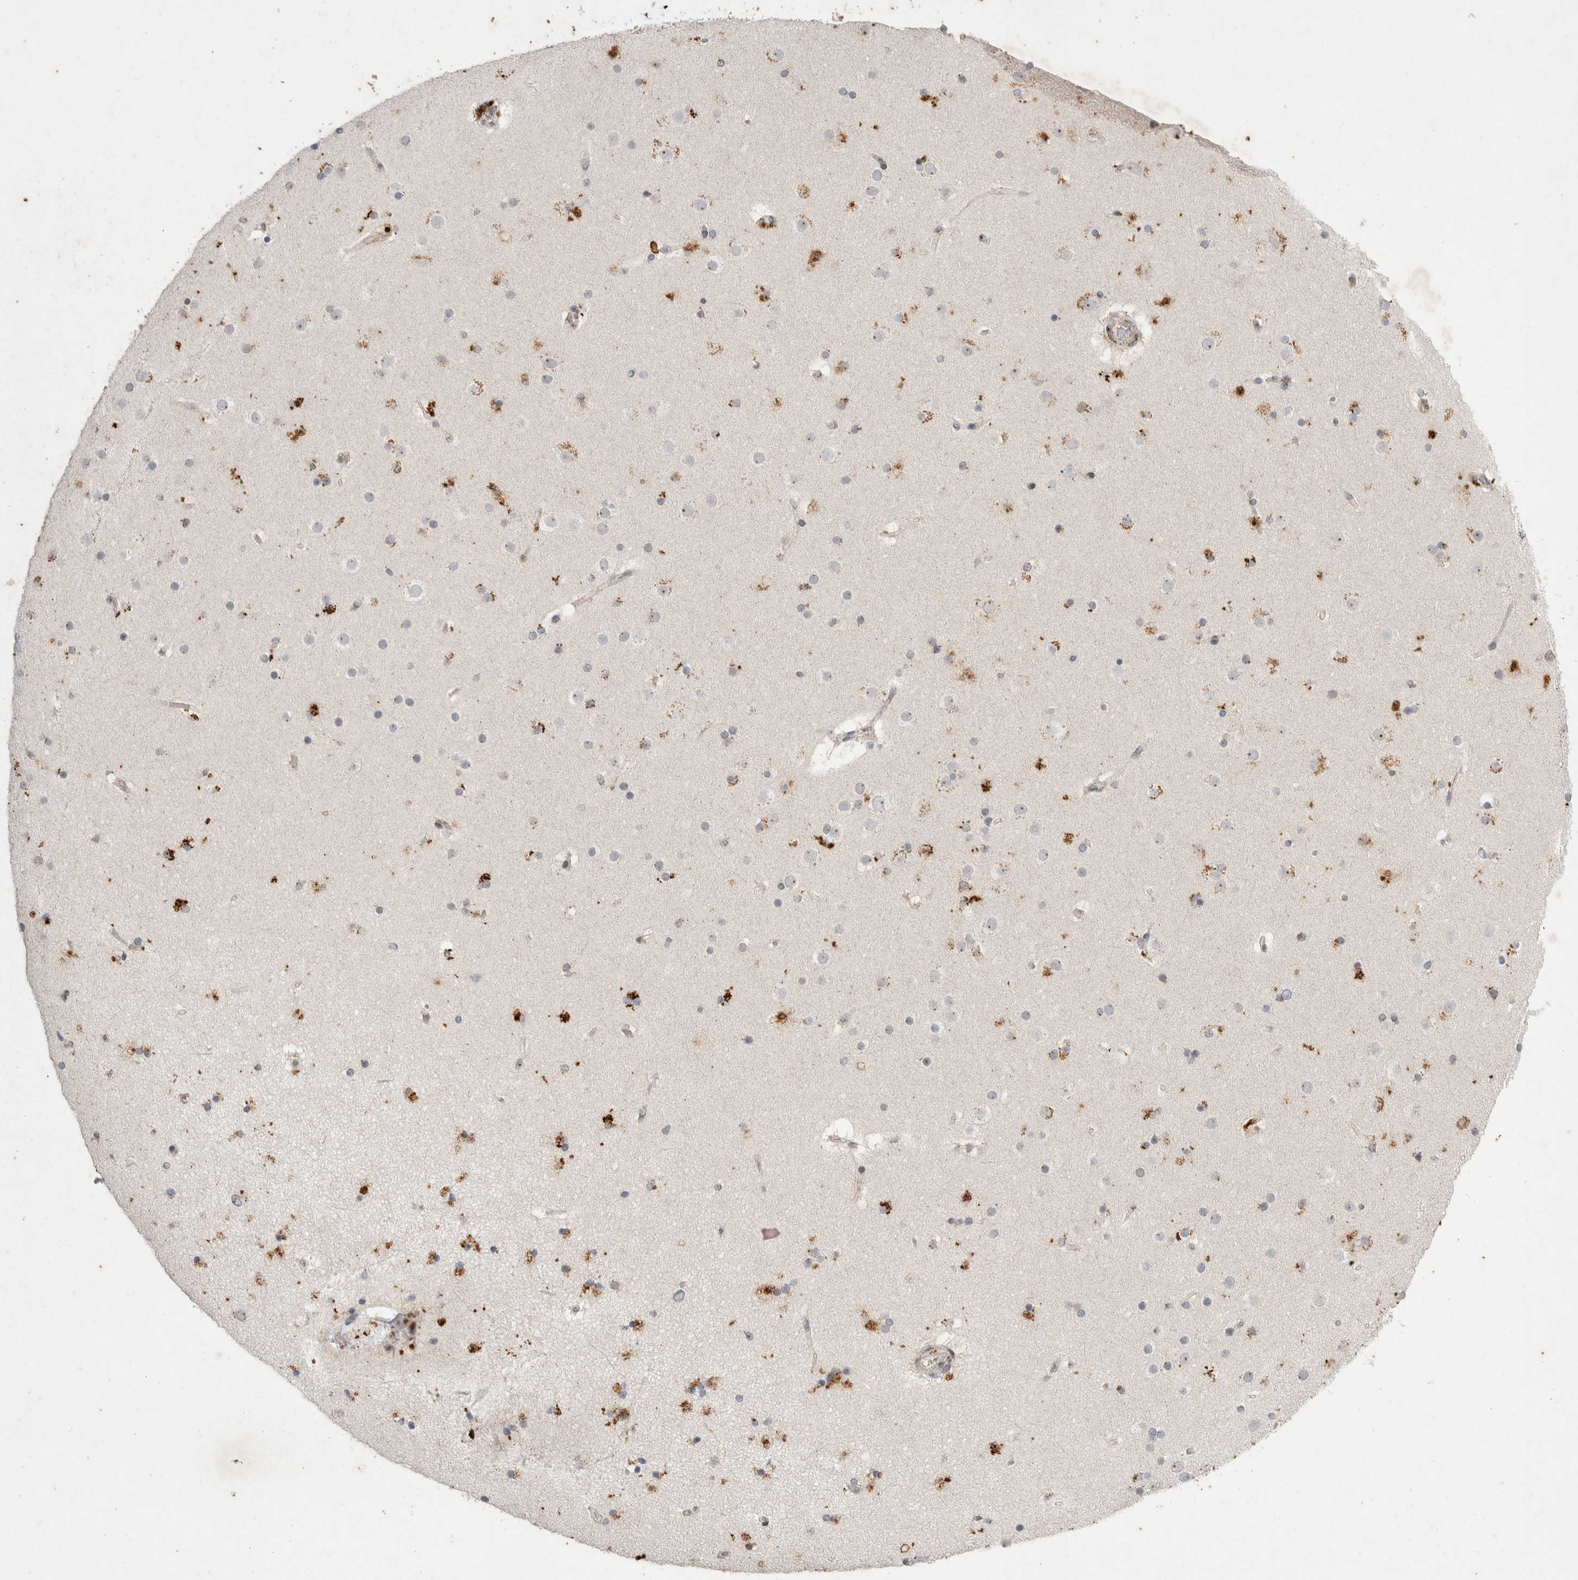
{"staining": {"intensity": "negative", "quantity": "none", "location": "none"}, "tissue": "cerebral cortex", "cell_type": "Endothelial cells", "image_type": "normal", "snomed": [{"axis": "morphology", "description": "Normal tissue, NOS"}, {"axis": "topography", "description": "Cerebral cortex"}], "caption": "Endothelial cells show no significant positivity in benign cerebral cortex.", "gene": "STK11", "patient": {"sex": "male", "age": 57}}